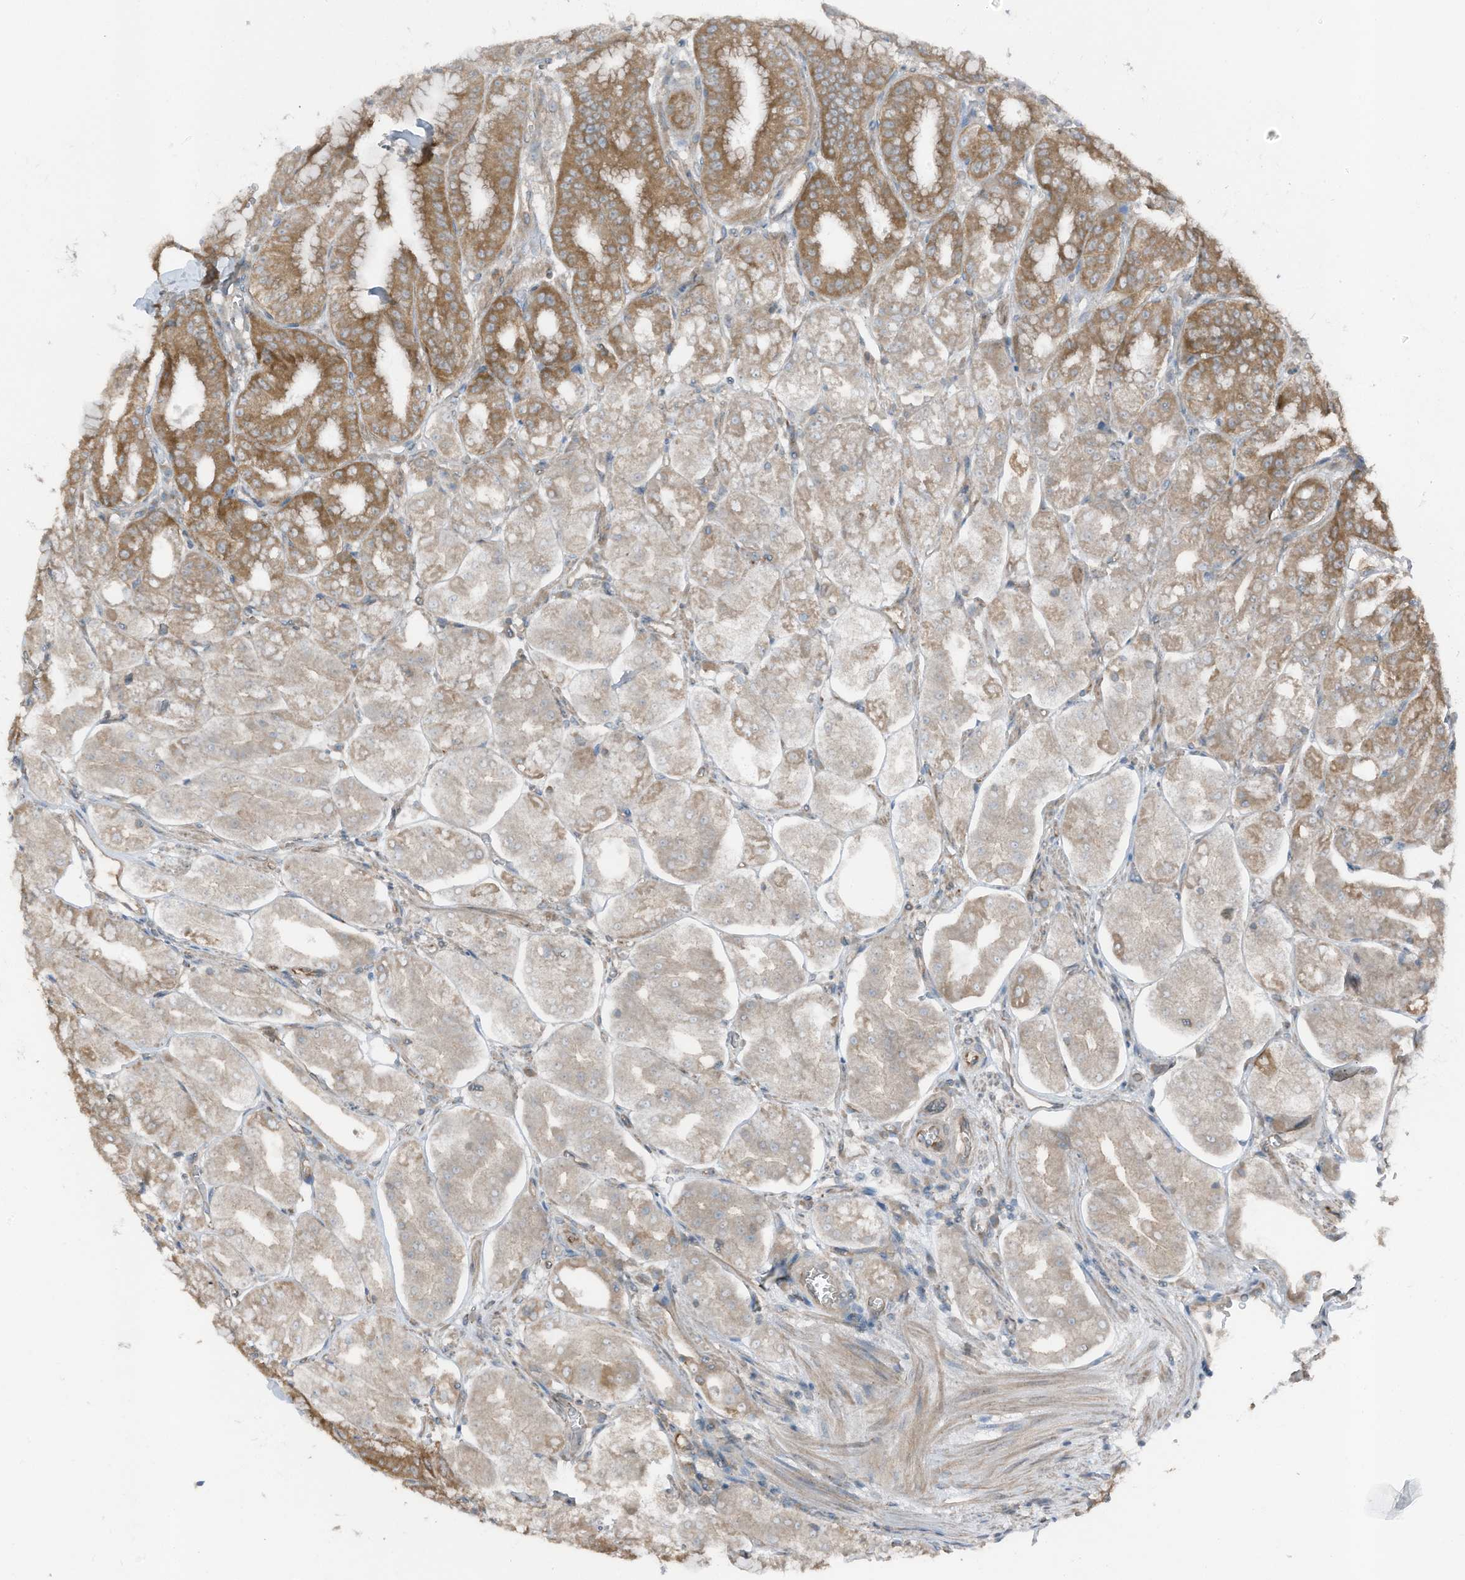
{"staining": {"intensity": "moderate", "quantity": "25%-75%", "location": "cytoplasmic/membranous"}, "tissue": "stomach", "cell_type": "Glandular cells", "image_type": "normal", "snomed": [{"axis": "morphology", "description": "Normal tissue, NOS"}, {"axis": "topography", "description": "Stomach, lower"}], "caption": "High-magnification brightfield microscopy of normal stomach stained with DAB (3,3'-diaminobenzidine) (brown) and counterstained with hematoxylin (blue). glandular cells exhibit moderate cytoplasmic/membranous positivity is present in about25%-75% of cells. The staining is performed using DAB brown chromogen to label protein expression. The nuclei are counter-stained blue using hematoxylin.", "gene": "TXNDC9", "patient": {"sex": "male", "age": 71}}